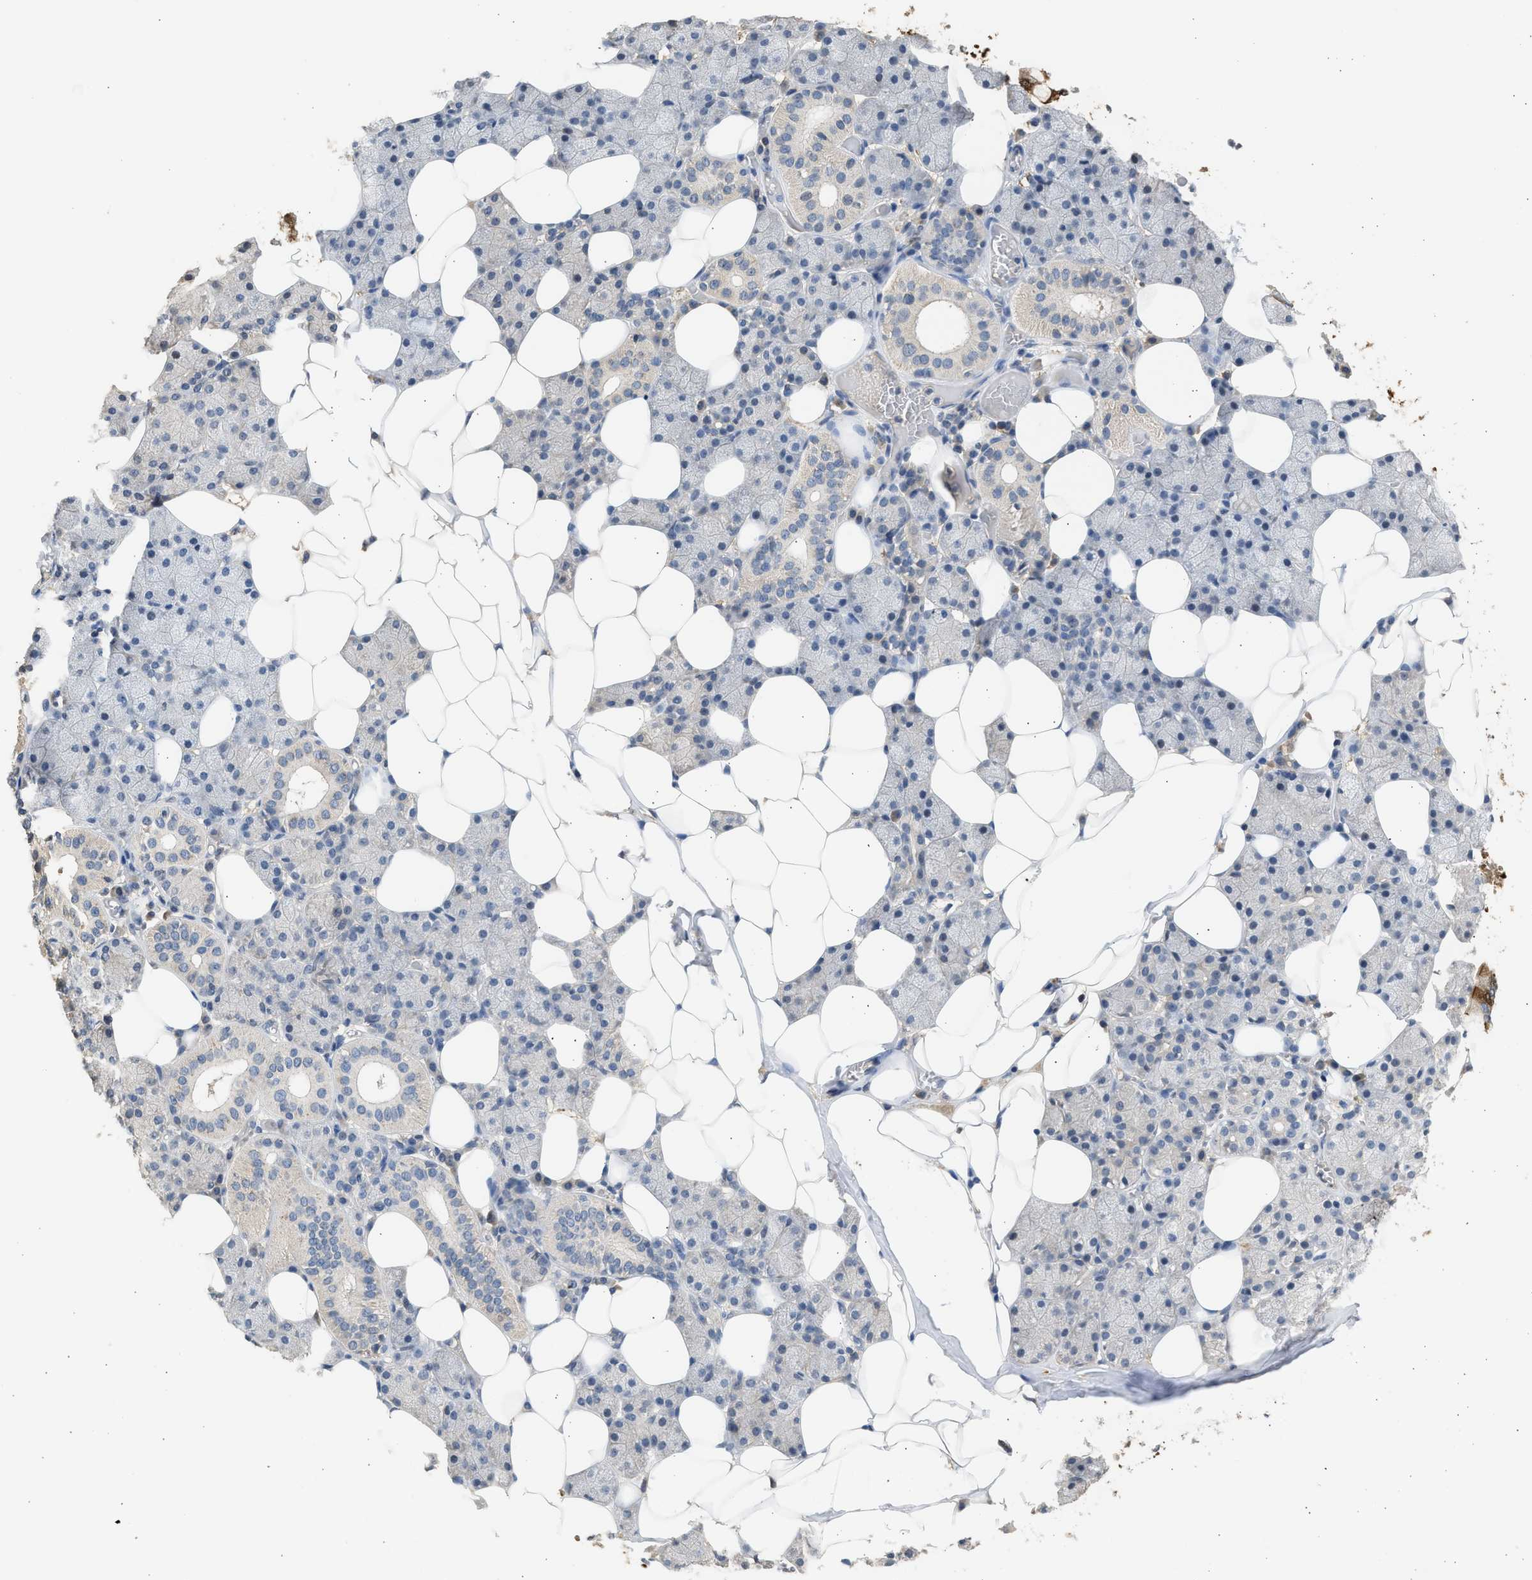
{"staining": {"intensity": "weak", "quantity": "<25%", "location": "cytoplasmic/membranous"}, "tissue": "salivary gland", "cell_type": "Glandular cells", "image_type": "normal", "snomed": [{"axis": "morphology", "description": "Normal tissue, NOS"}, {"axis": "topography", "description": "Salivary gland"}], "caption": "The IHC photomicrograph has no significant staining in glandular cells of salivary gland.", "gene": "SULT2A1", "patient": {"sex": "female", "age": 33}}